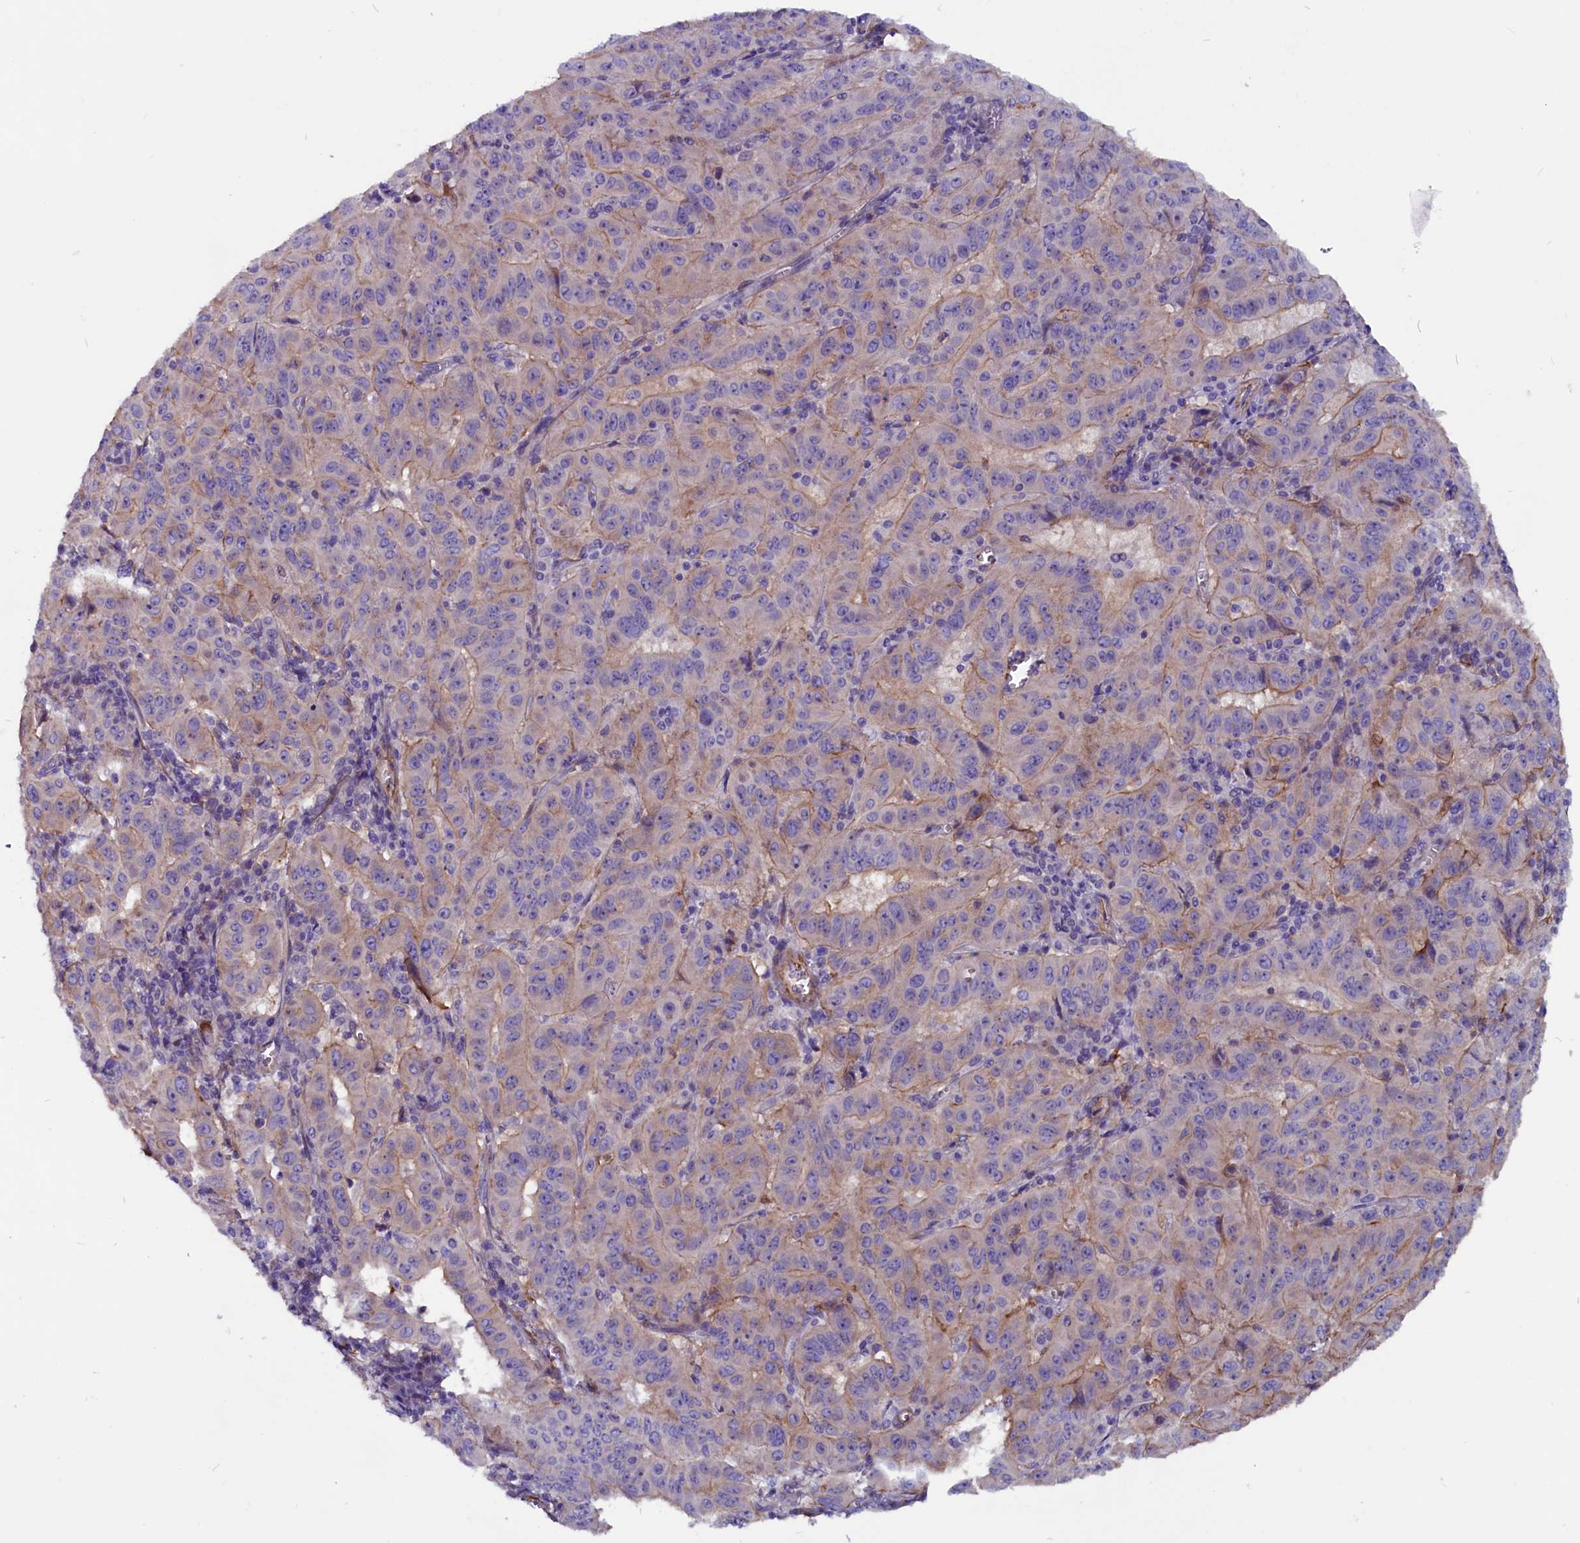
{"staining": {"intensity": "weak", "quantity": "<25%", "location": "cytoplasmic/membranous"}, "tissue": "pancreatic cancer", "cell_type": "Tumor cells", "image_type": "cancer", "snomed": [{"axis": "morphology", "description": "Adenocarcinoma, NOS"}, {"axis": "topography", "description": "Pancreas"}], "caption": "An immunohistochemistry (IHC) micrograph of pancreatic cancer is shown. There is no staining in tumor cells of pancreatic cancer. Brightfield microscopy of immunohistochemistry (IHC) stained with DAB (brown) and hematoxylin (blue), captured at high magnification.", "gene": "ZNF749", "patient": {"sex": "male", "age": 63}}